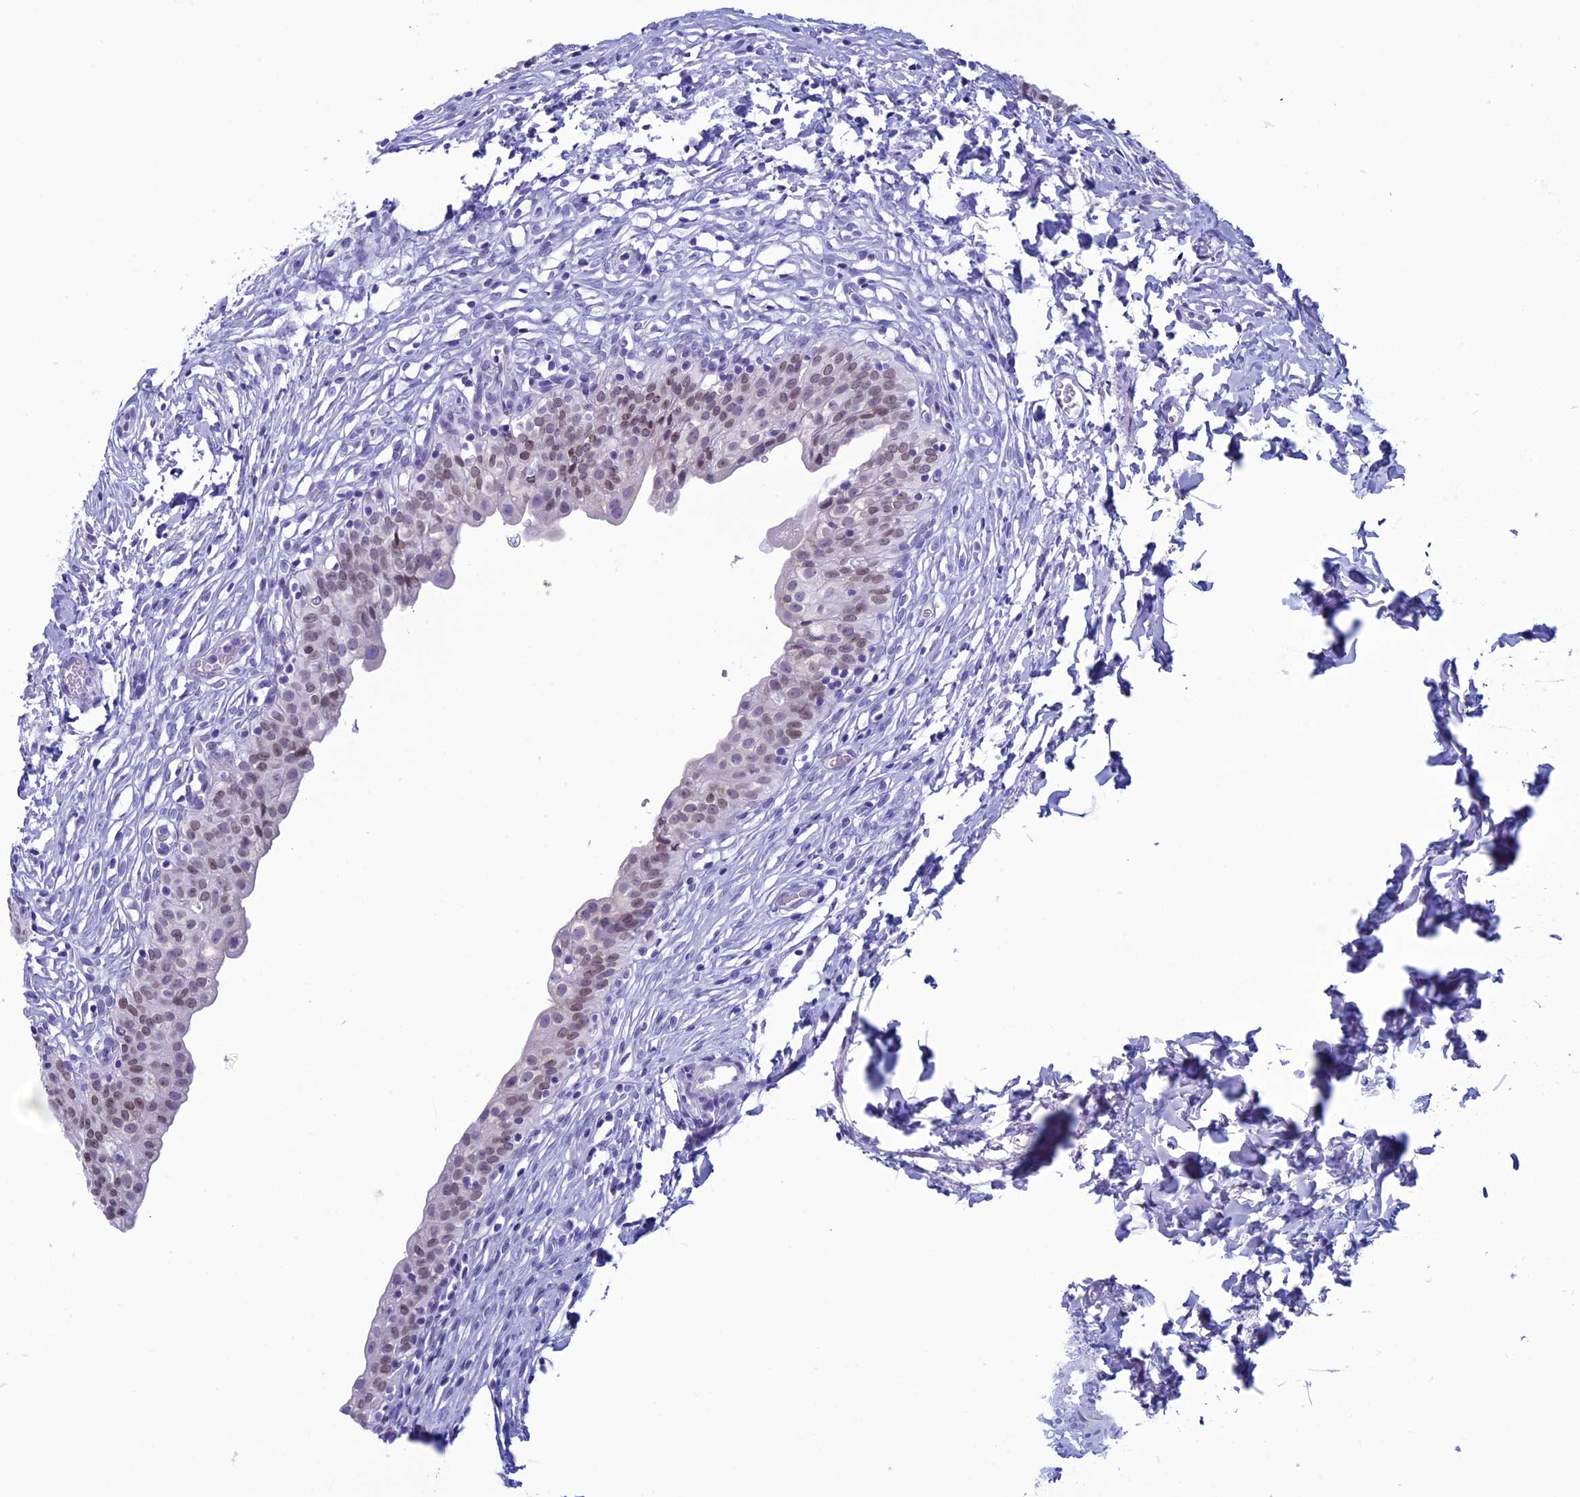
{"staining": {"intensity": "moderate", "quantity": "25%-75%", "location": "nuclear"}, "tissue": "urinary bladder", "cell_type": "Urothelial cells", "image_type": "normal", "snomed": [{"axis": "morphology", "description": "Normal tissue, NOS"}, {"axis": "topography", "description": "Urinary bladder"}], "caption": "Urothelial cells display moderate nuclear expression in about 25%-75% of cells in normal urinary bladder. Nuclei are stained in blue.", "gene": "FAM169A", "patient": {"sex": "male", "age": 55}}